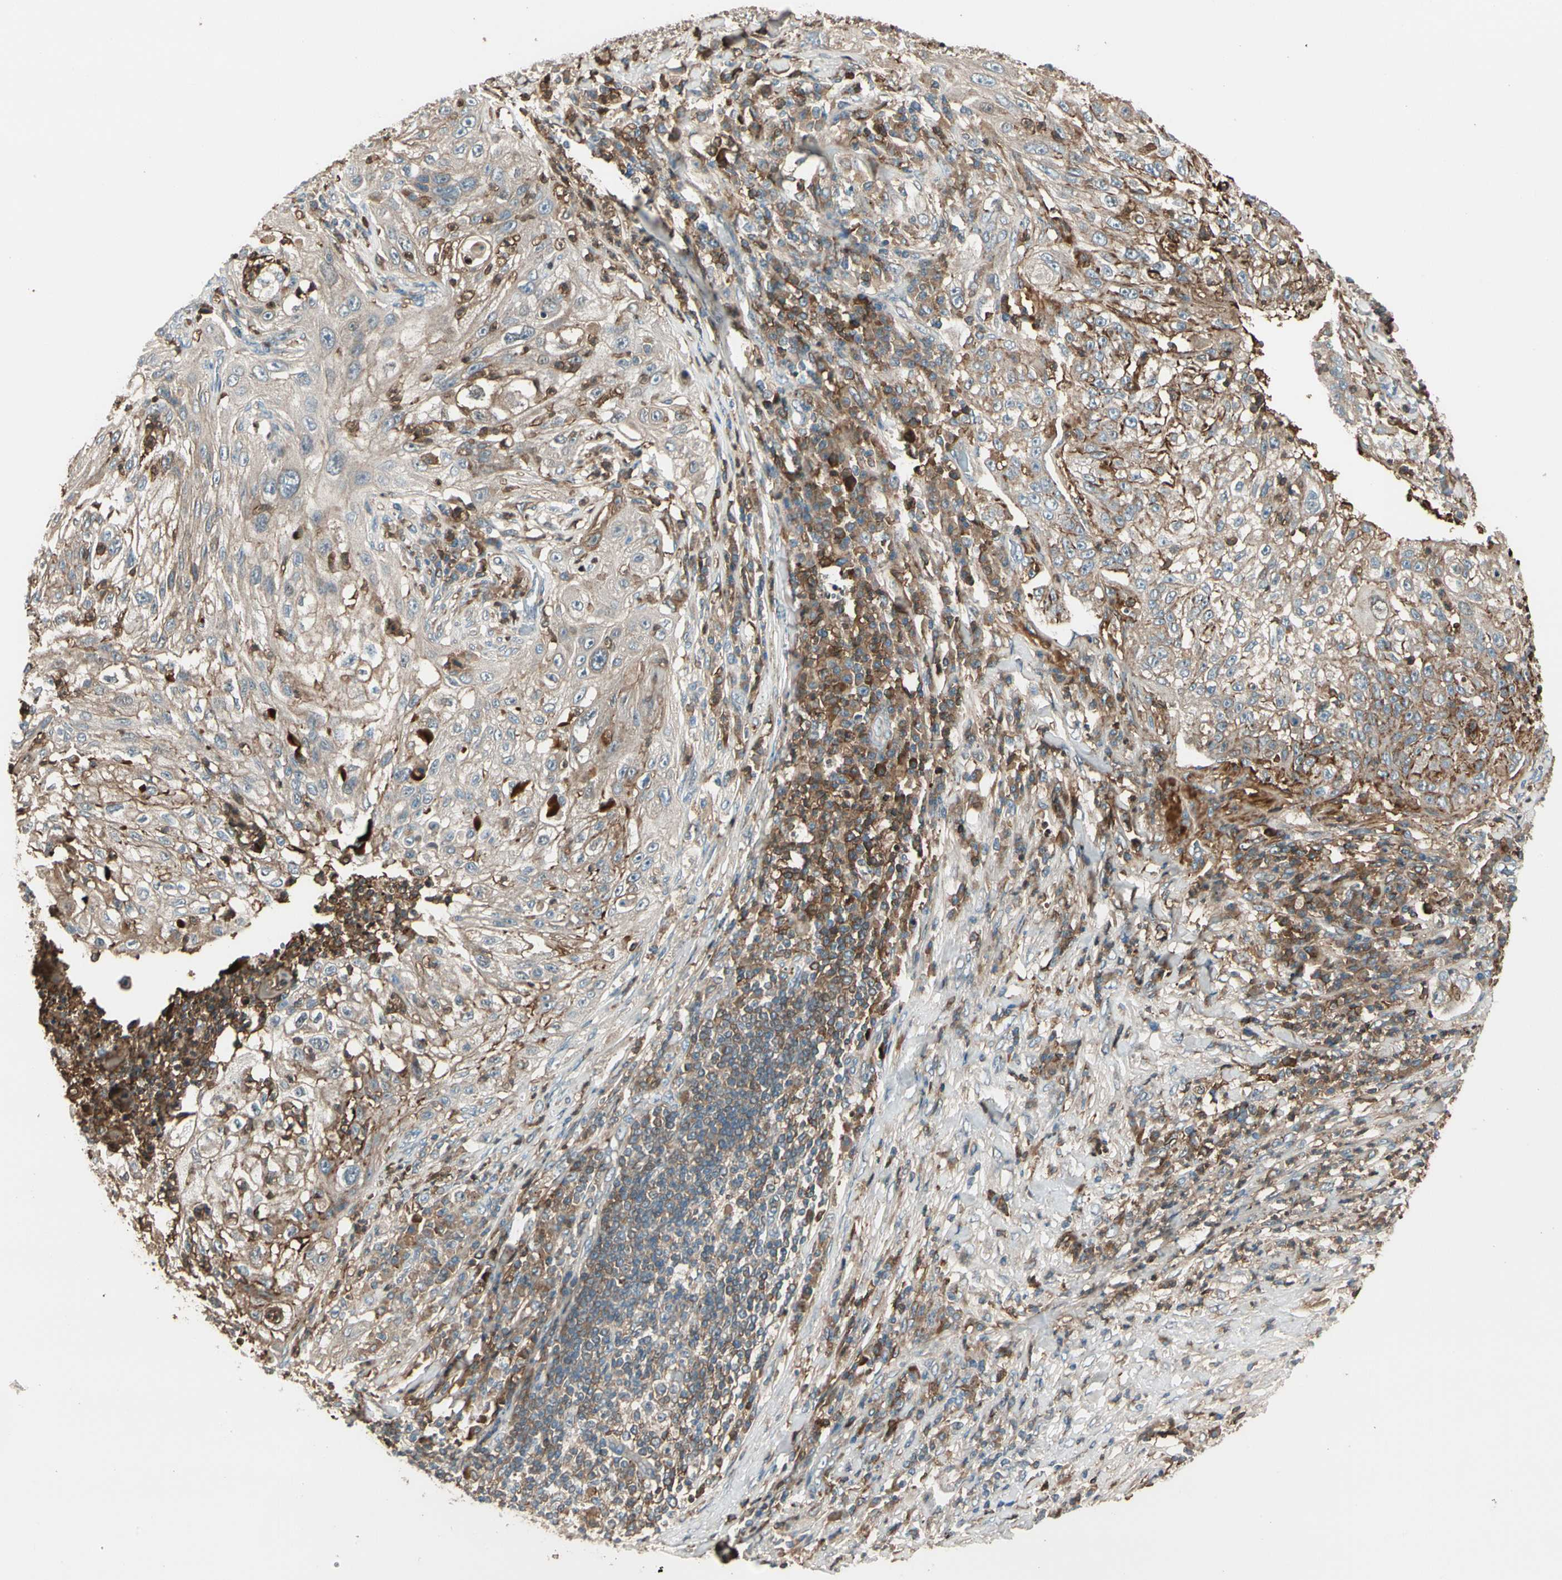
{"staining": {"intensity": "weak", "quantity": ">75%", "location": "cytoplasmic/membranous"}, "tissue": "lung cancer", "cell_type": "Tumor cells", "image_type": "cancer", "snomed": [{"axis": "morphology", "description": "Inflammation, NOS"}, {"axis": "morphology", "description": "Squamous cell carcinoma, NOS"}, {"axis": "topography", "description": "Lymph node"}, {"axis": "topography", "description": "Soft tissue"}, {"axis": "topography", "description": "Lung"}], "caption": "The histopathology image demonstrates a brown stain indicating the presence of a protein in the cytoplasmic/membranous of tumor cells in lung cancer. The staining was performed using DAB (3,3'-diaminobenzidine) to visualize the protein expression in brown, while the nuclei were stained in blue with hematoxylin (Magnification: 20x).", "gene": "STX11", "patient": {"sex": "male", "age": 66}}